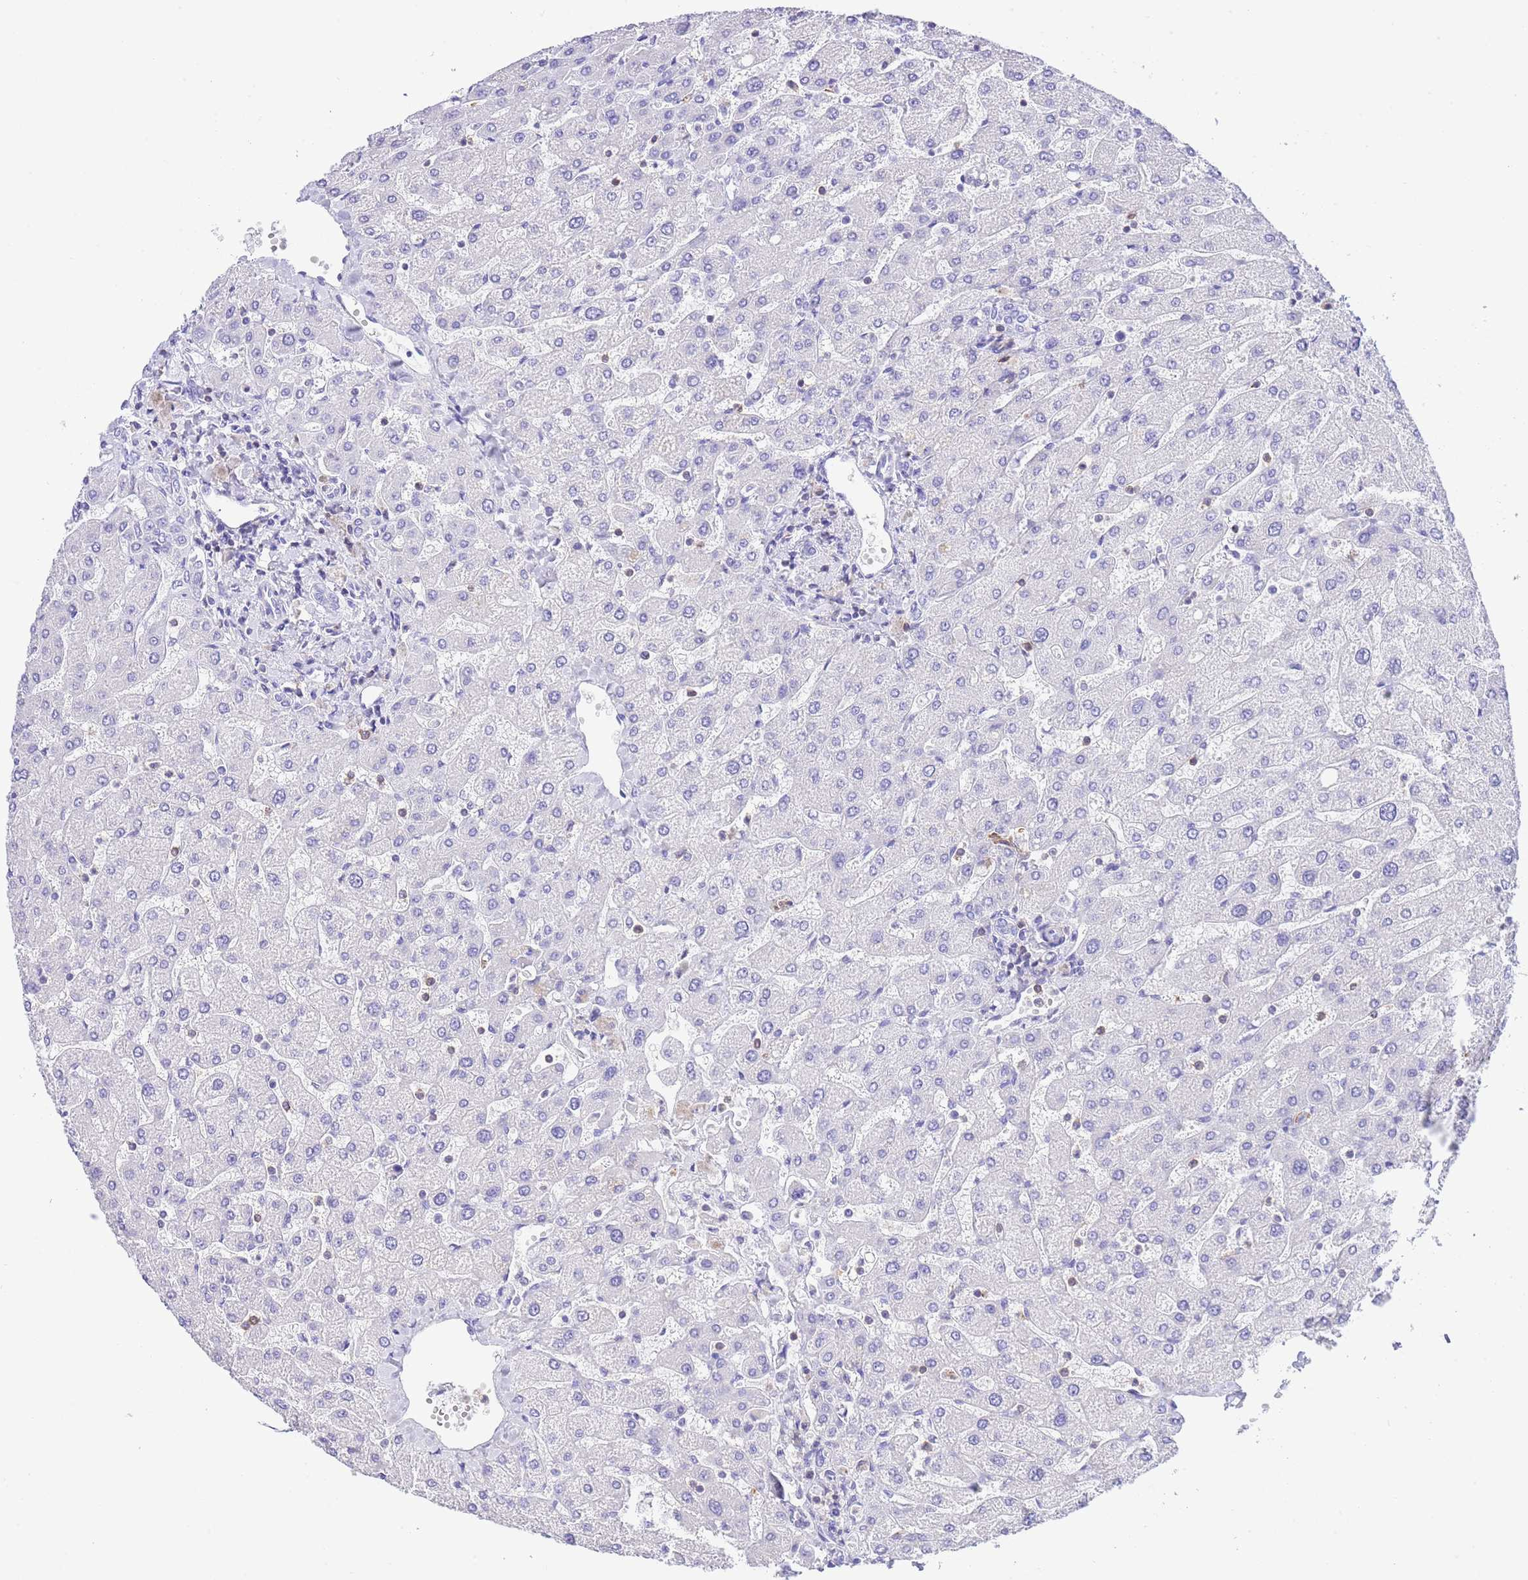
{"staining": {"intensity": "negative", "quantity": "none", "location": "none"}, "tissue": "liver", "cell_type": "Cholangiocytes", "image_type": "normal", "snomed": [{"axis": "morphology", "description": "Normal tissue, NOS"}, {"axis": "topography", "description": "Liver"}], "caption": "Liver stained for a protein using IHC displays no staining cholangiocytes.", "gene": "CNN2", "patient": {"sex": "male", "age": 55}}